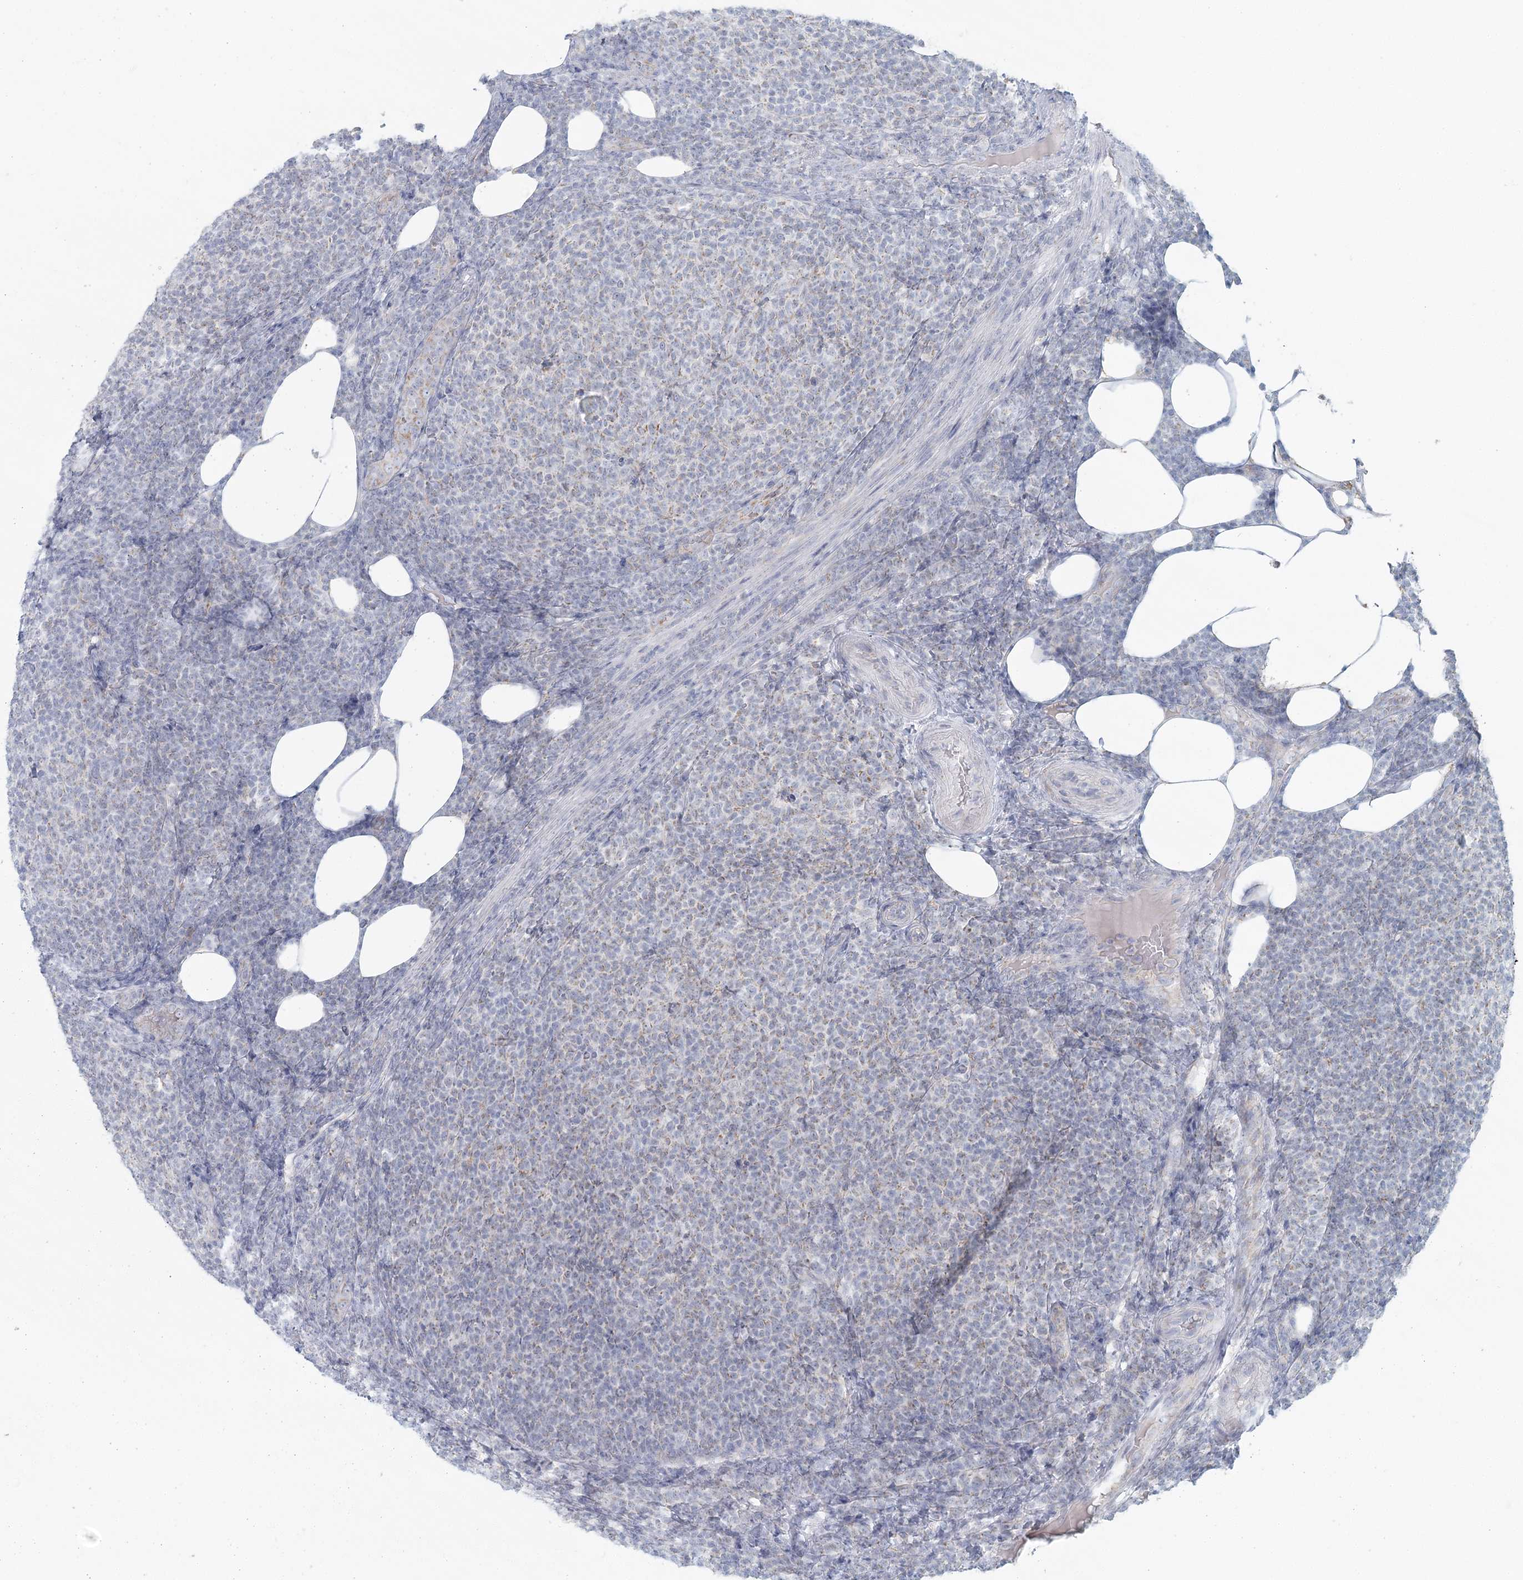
{"staining": {"intensity": "negative", "quantity": "none", "location": "none"}, "tissue": "lymphoma", "cell_type": "Tumor cells", "image_type": "cancer", "snomed": [{"axis": "morphology", "description": "Malignant lymphoma, non-Hodgkin's type, Low grade"}, {"axis": "topography", "description": "Lymph node"}], "caption": "Lymphoma was stained to show a protein in brown. There is no significant expression in tumor cells.", "gene": "BPHL", "patient": {"sex": "male", "age": 66}}